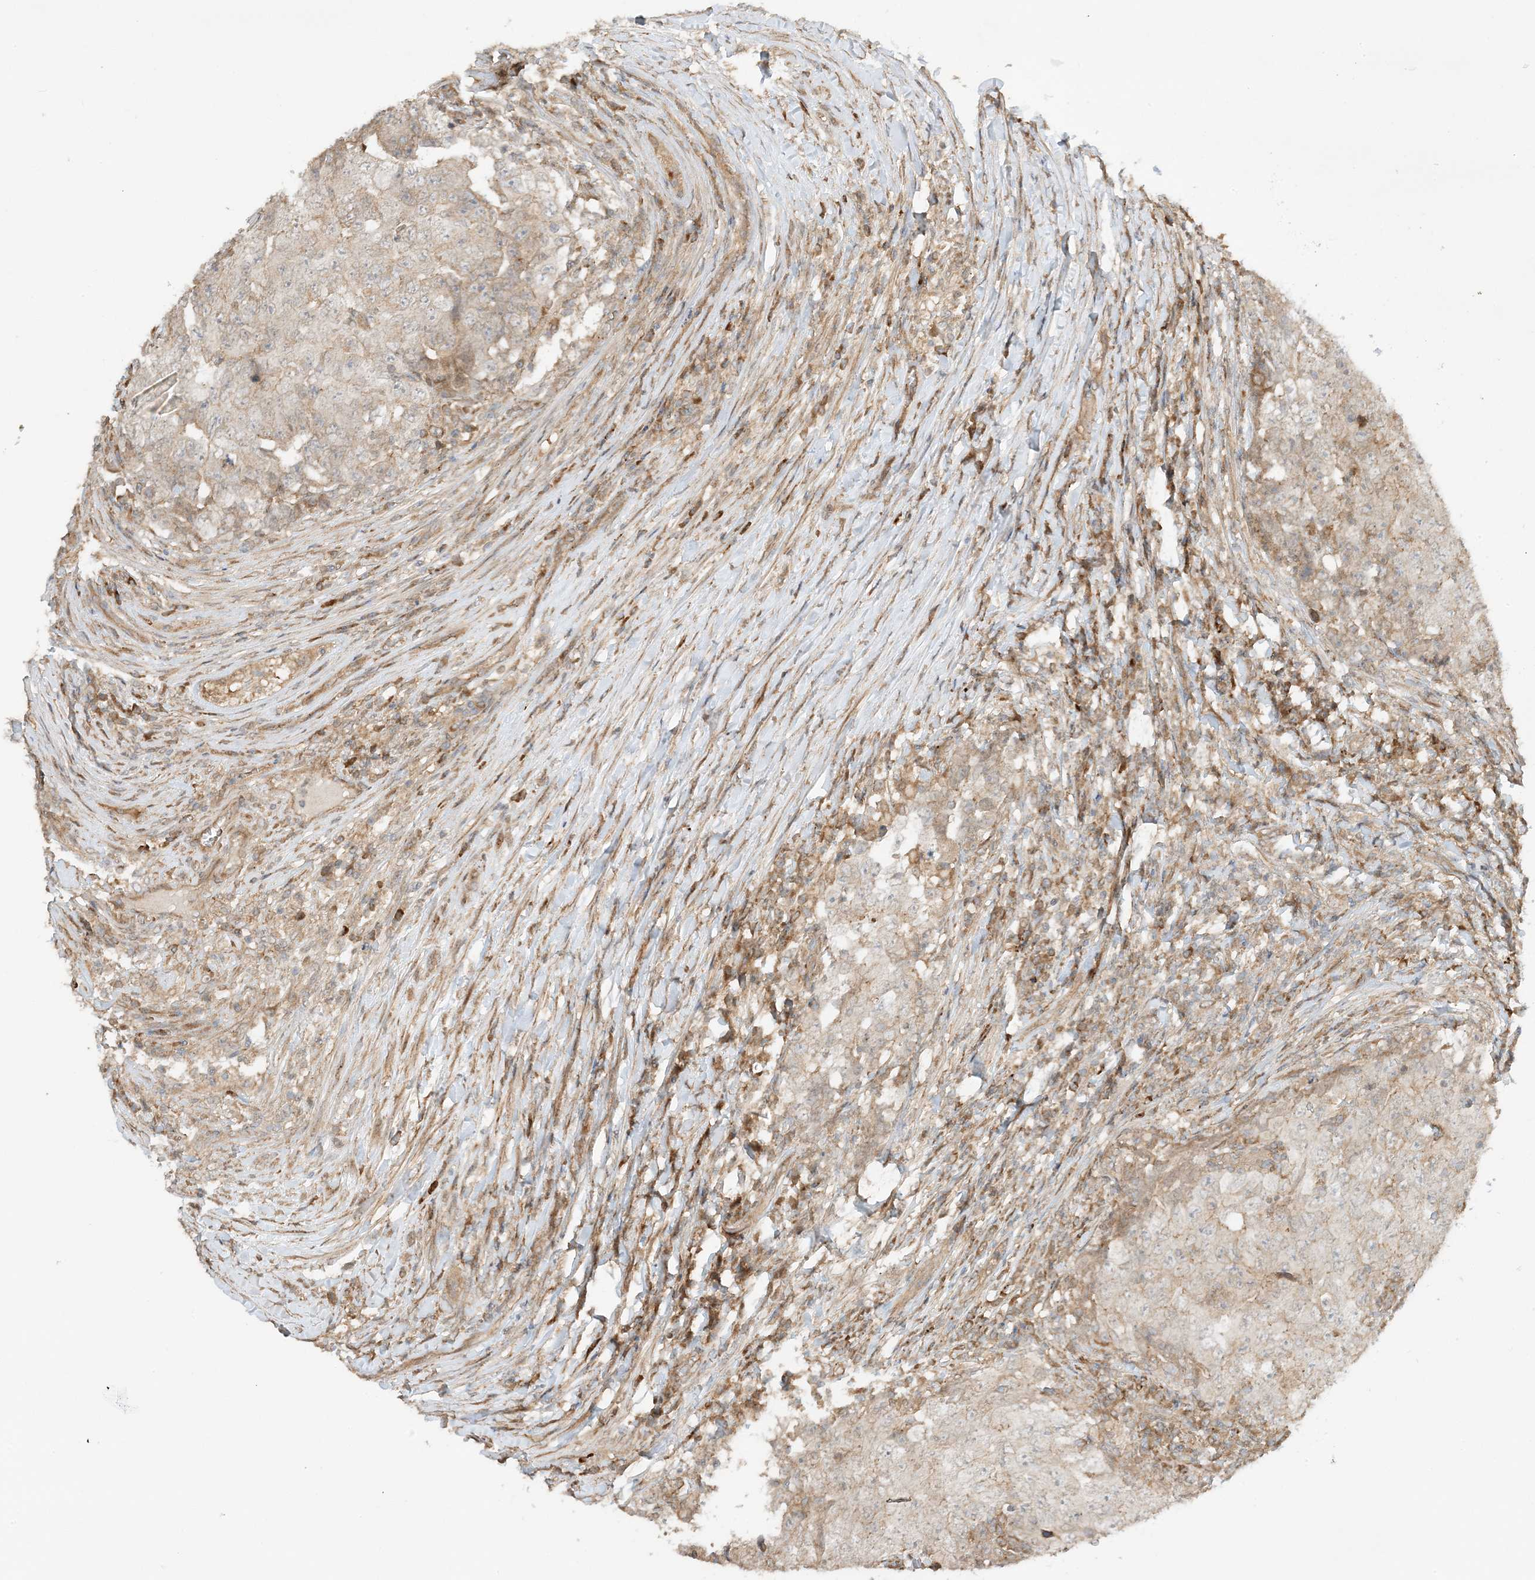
{"staining": {"intensity": "weak", "quantity": "25%-75%", "location": "cytoplasmic/membranous"}, "tissue": "testis cancer", "cell_type": "Tumor cells", "image_type": "cancer", "snomed": [{"axis": "morphology", "description": "Carcinoma, Embryonal, NOS"}, {"axis": "topography", "description": "Testis"}], "caption": "DAB (3,3'-diaminobenzidine) immunohistochemical staining of testis cancer demonstrates weak cytoplasmic/membranous protein expression in about 25%-75% of tumor cells. Nuclei are stained in blue.", "gene": "SCARF2", "patient": {"sex": "male", "age": 26}}